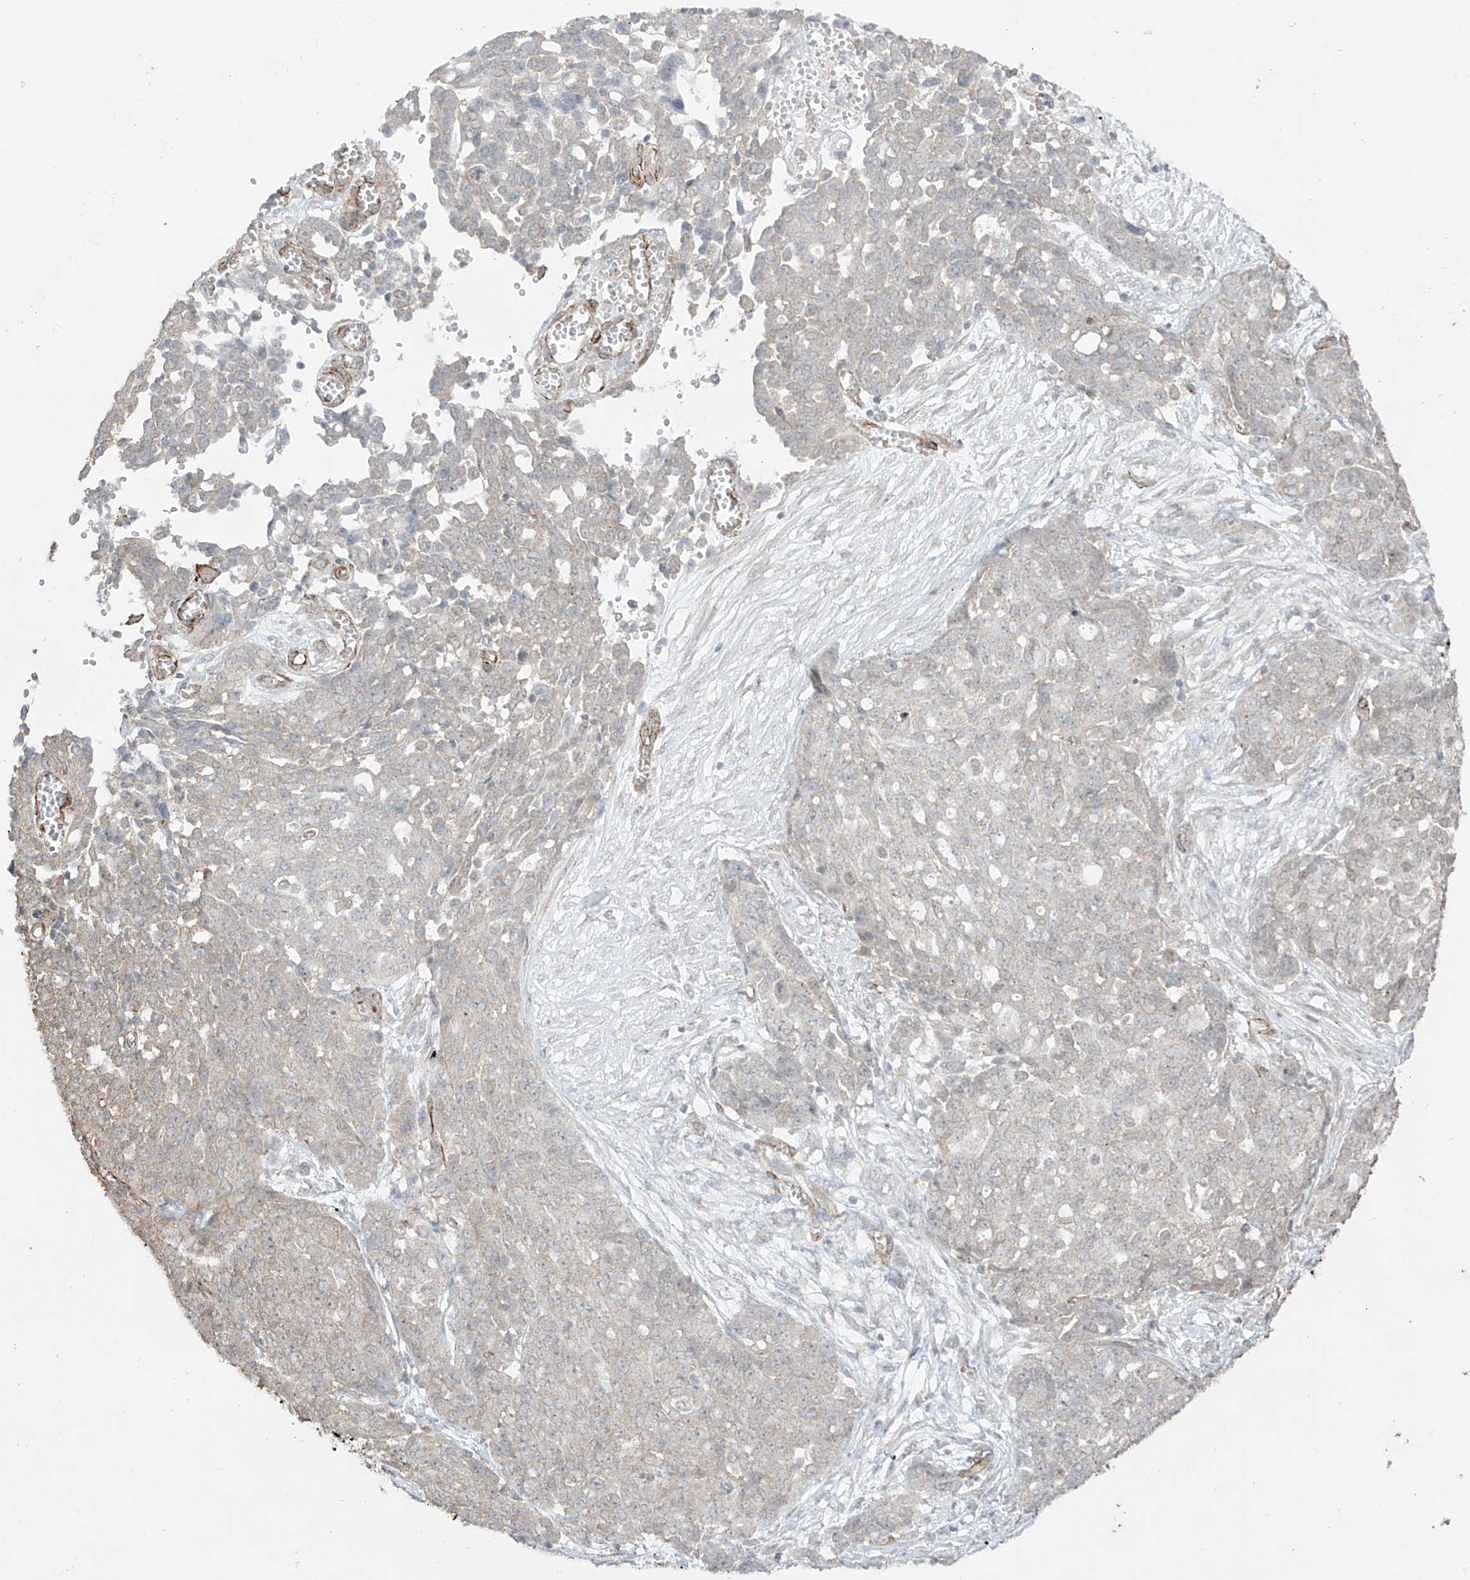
{"staining": {"intensity": "weak", "quantity": "<25%", "location": "cytoplasmic/membranous"}, "tissue": "ovarian cancer", "cell_type": "Tumor cells", "image_type": "cancer", "snomed": [{"axis": "morphology", "description": "Cystadenocarcinoma, serous, NOS"}, {"axis": "topography", "description": "Soft tissue"}, {"axis": "topography", "description": "Ovary"}], "caption": "This is an immunohistochemistry image of human ovarian cancer. There is no positivity in tumor cells.", "gene": "TTLL5", "patient": {"sex": "female", "age": 57}}